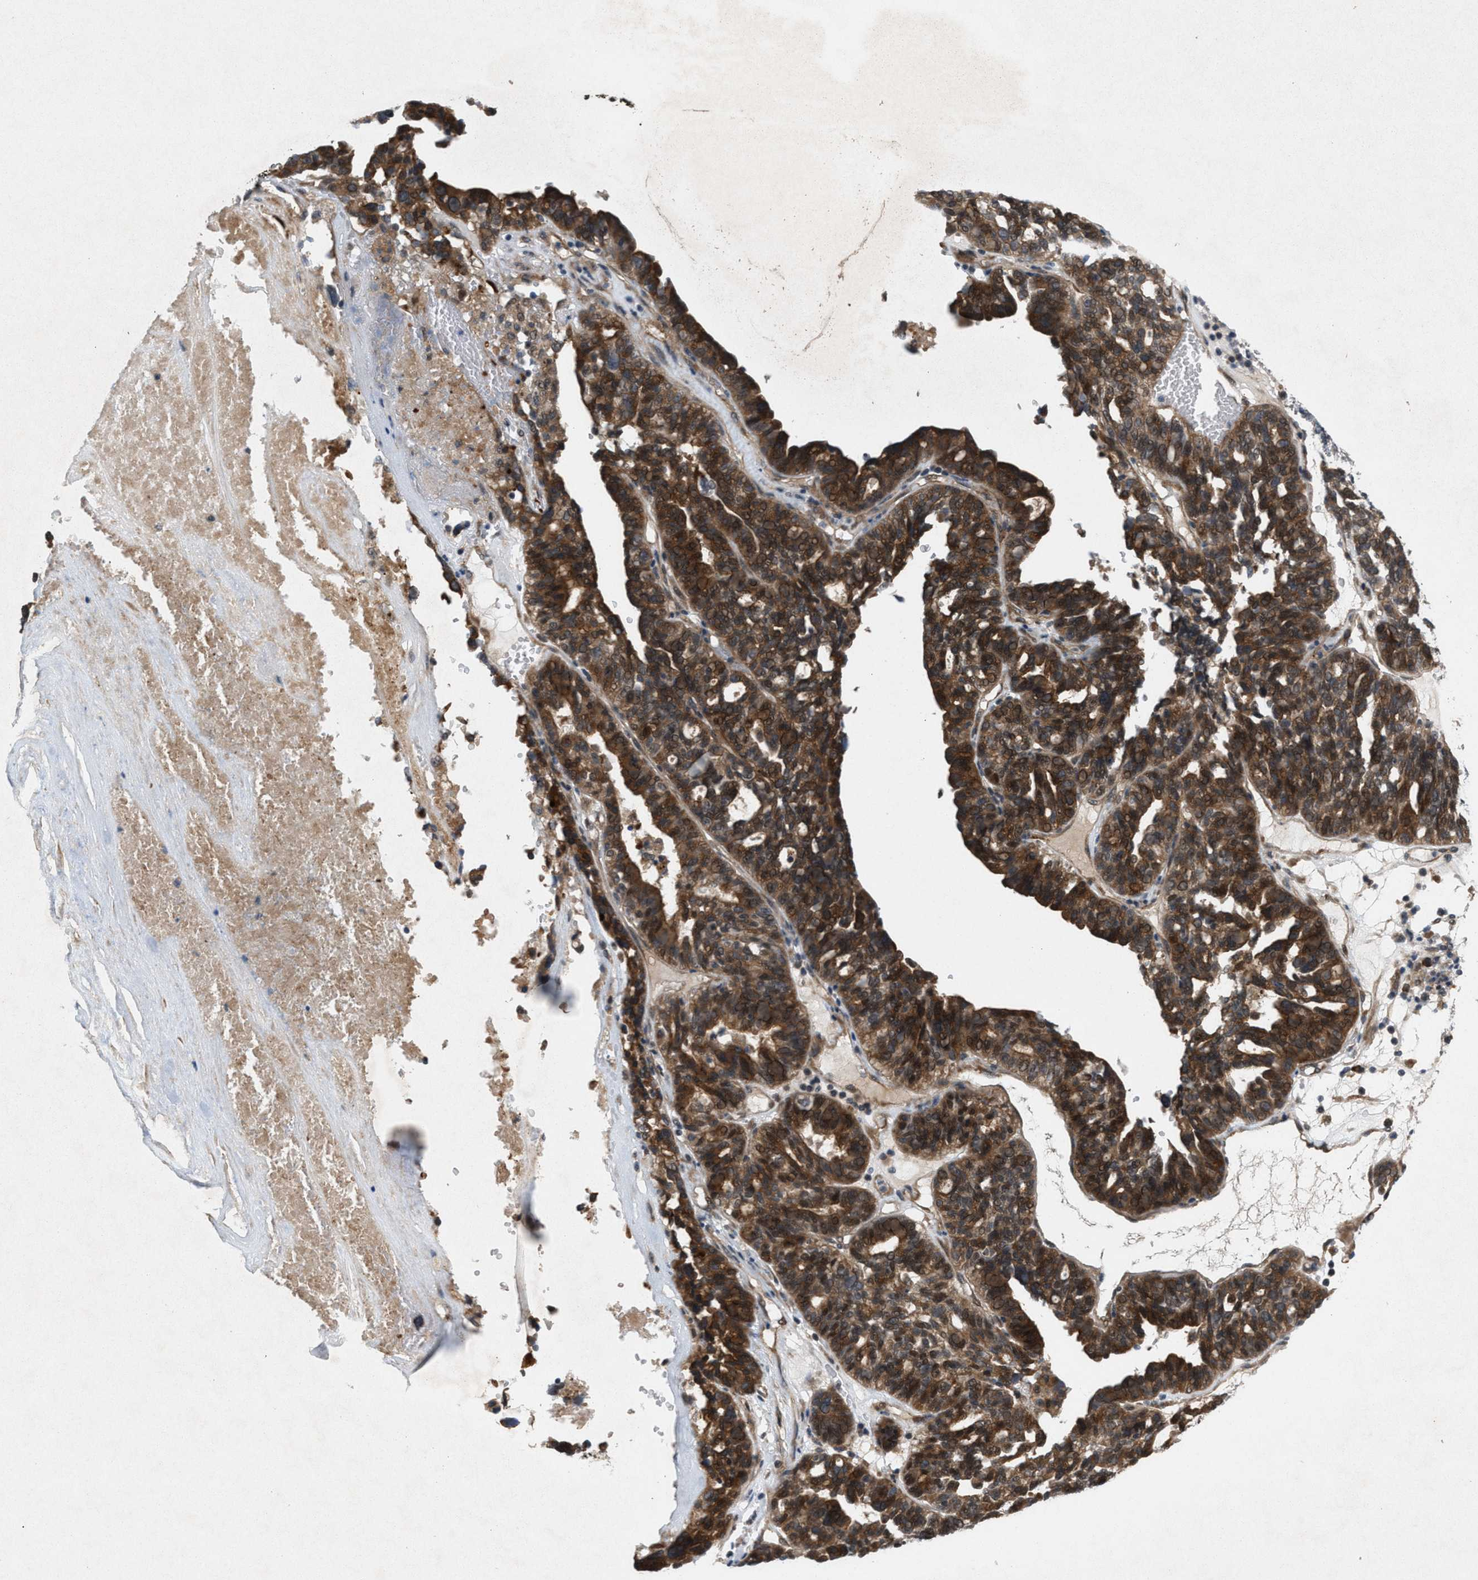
{"staining": {"intensity": "strong", "quantity": ">75%", "location": "cytoplasmic/membranous,nuclear"}, "tissue": "ovarian cancer", "cell_type": "Tumor cells", "image_type": "cancer", "snomed": [{"axis": "morphology", "description": "Cystadenocarcinoma, serous, NOS"}, {"axis": "topography", "description": "Ovary"}], "caption": "A high-resolution histopathology image shows immunohistochemistry (IHC) staining of ovarian cancer, which demonstrates strong cytoplasmic/membranous and nuclear positivity in about >75% of tumor cells.", "gene": "MFSD6", "patient": {"sex": "female", "age": 59}}